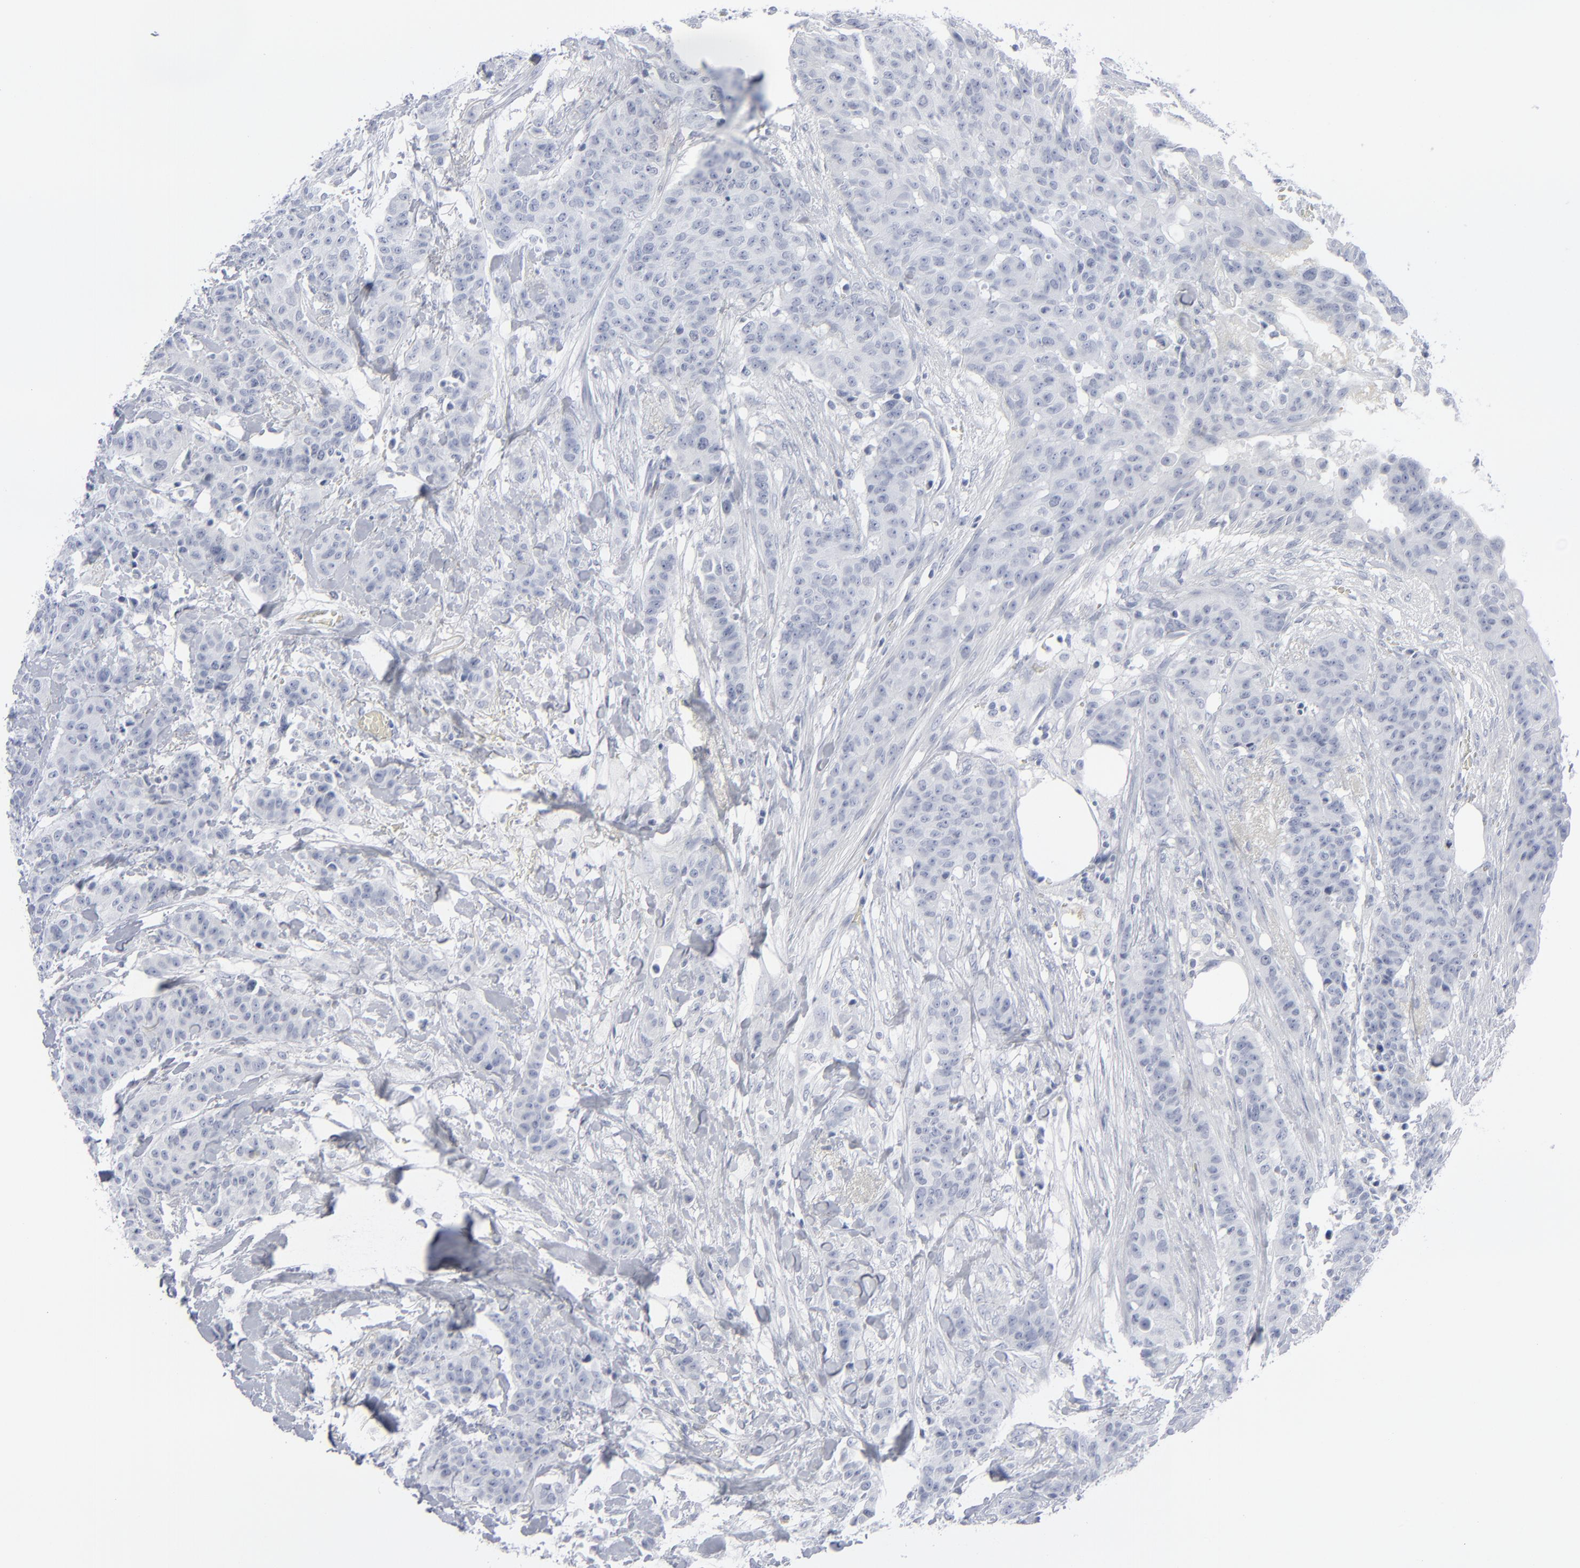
{"staining": {"intensity": "negative", "quantity": "none", "location": "none"}, "tissue": "breast cancer", "cell_type": "Tumor cells", "image_type": "cancer", "snomed": [{"axis": "morphology", "description": "Duct carcinoma"}, {"axis": "topography", "description": "Breast"}], "caption": "The photomicrograph exhibits no staining of tumor cells in breast cancer (infiltrating ductal carcinoma).", "gene": "MSLN", "patient": {"sex": "female", "age": 40}}